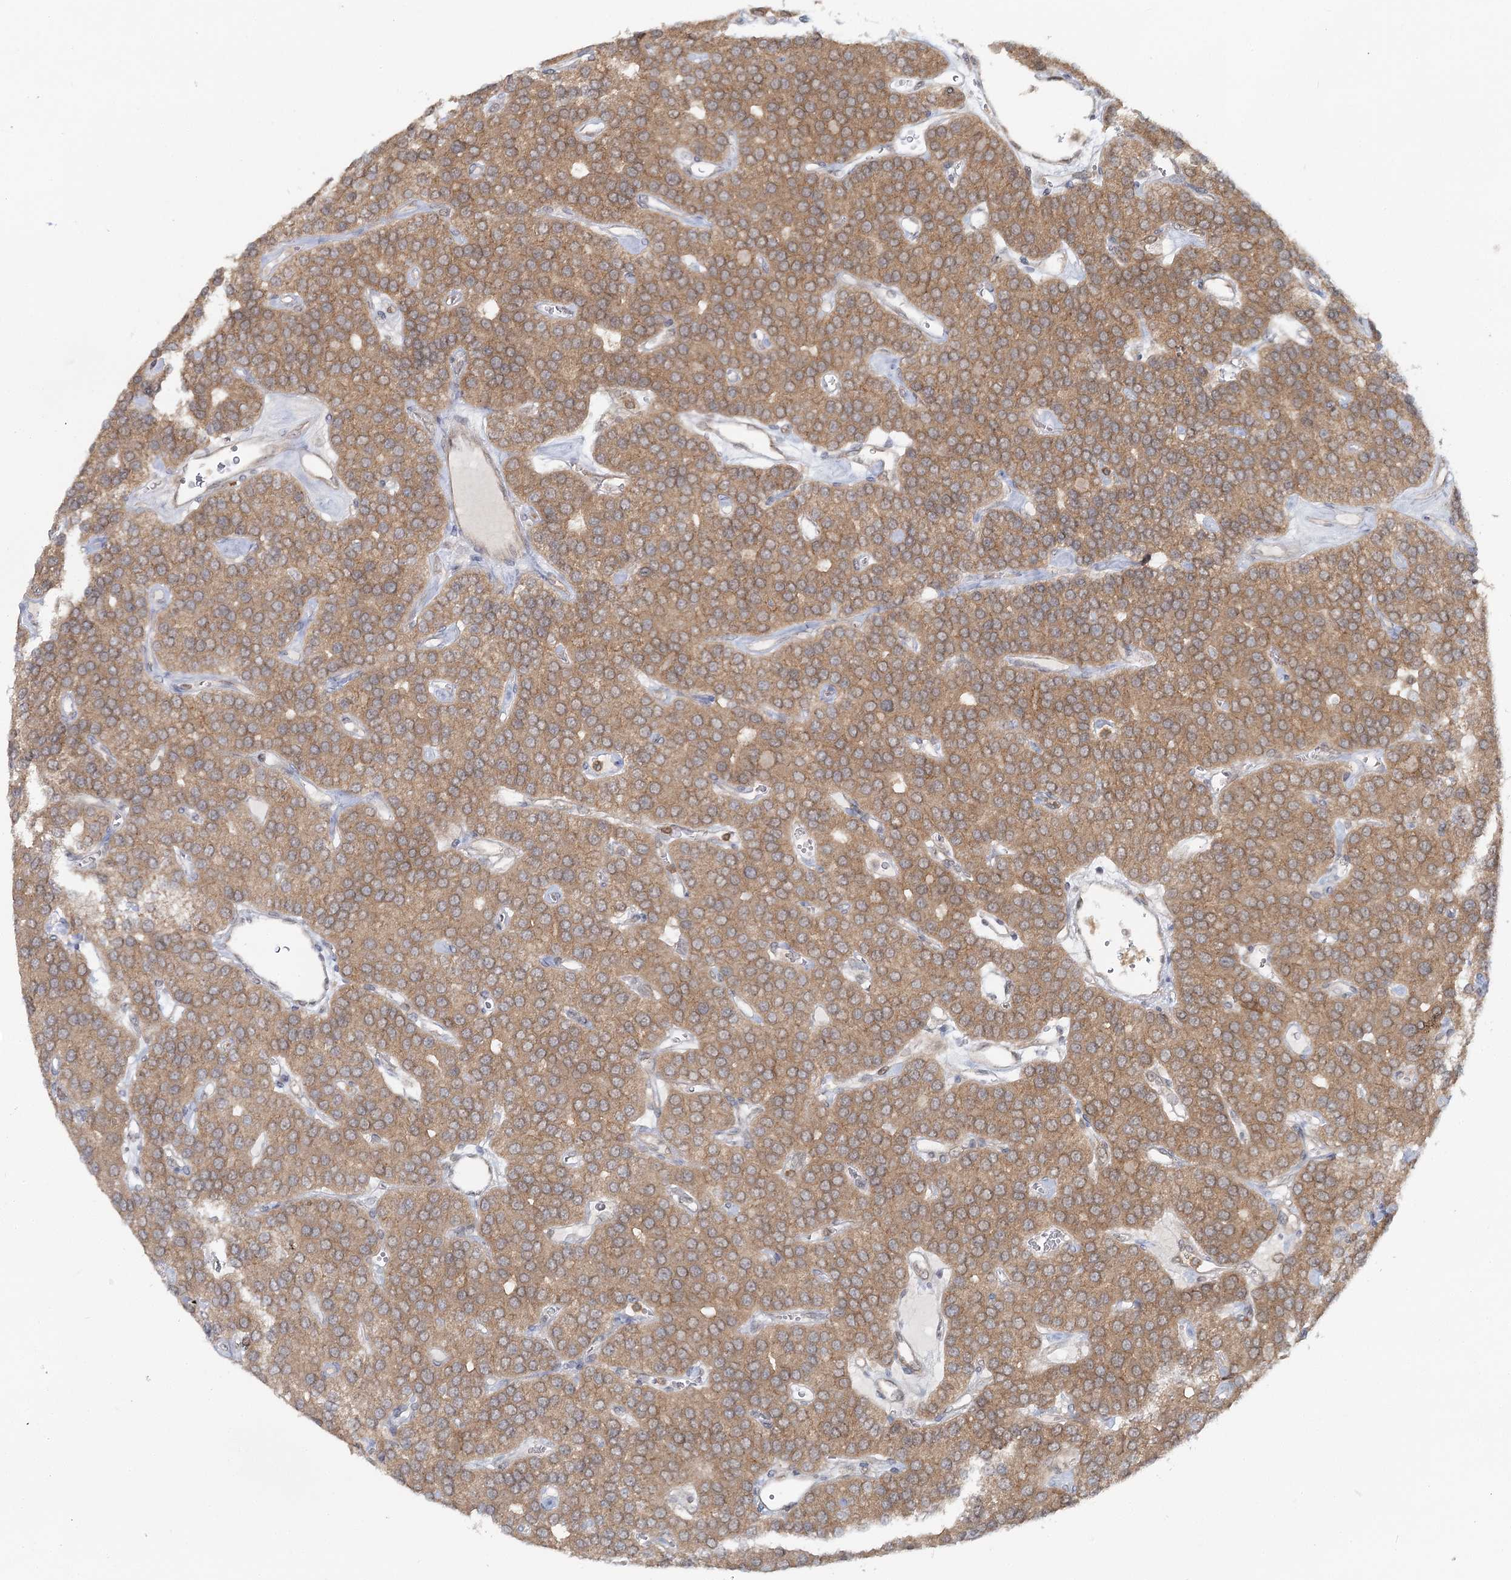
{"staining": {"intensity": "moderate", "quantity": ">75%", "location": "cytoplasmic/membranous"}, "tissue": "parathyroid gland", "cell_type": "Glandular cells", "image_type": "normal", "snomed": [{"axis": "morphology", "description": "Normal tissue, NOS"}, {"axis": "morphology", "description": "Adenoma, NOS"}, {"axis": "topography", "description": "Parathyroid gland"}], "caption": "Protein expression analysis of benign human parathyroid gland reveals moderate cytoplasmic/membranous positivity in about >75% of glandular cells.", "gene": "FAM120B", "patient": {"sex": "female", "age": 86}}